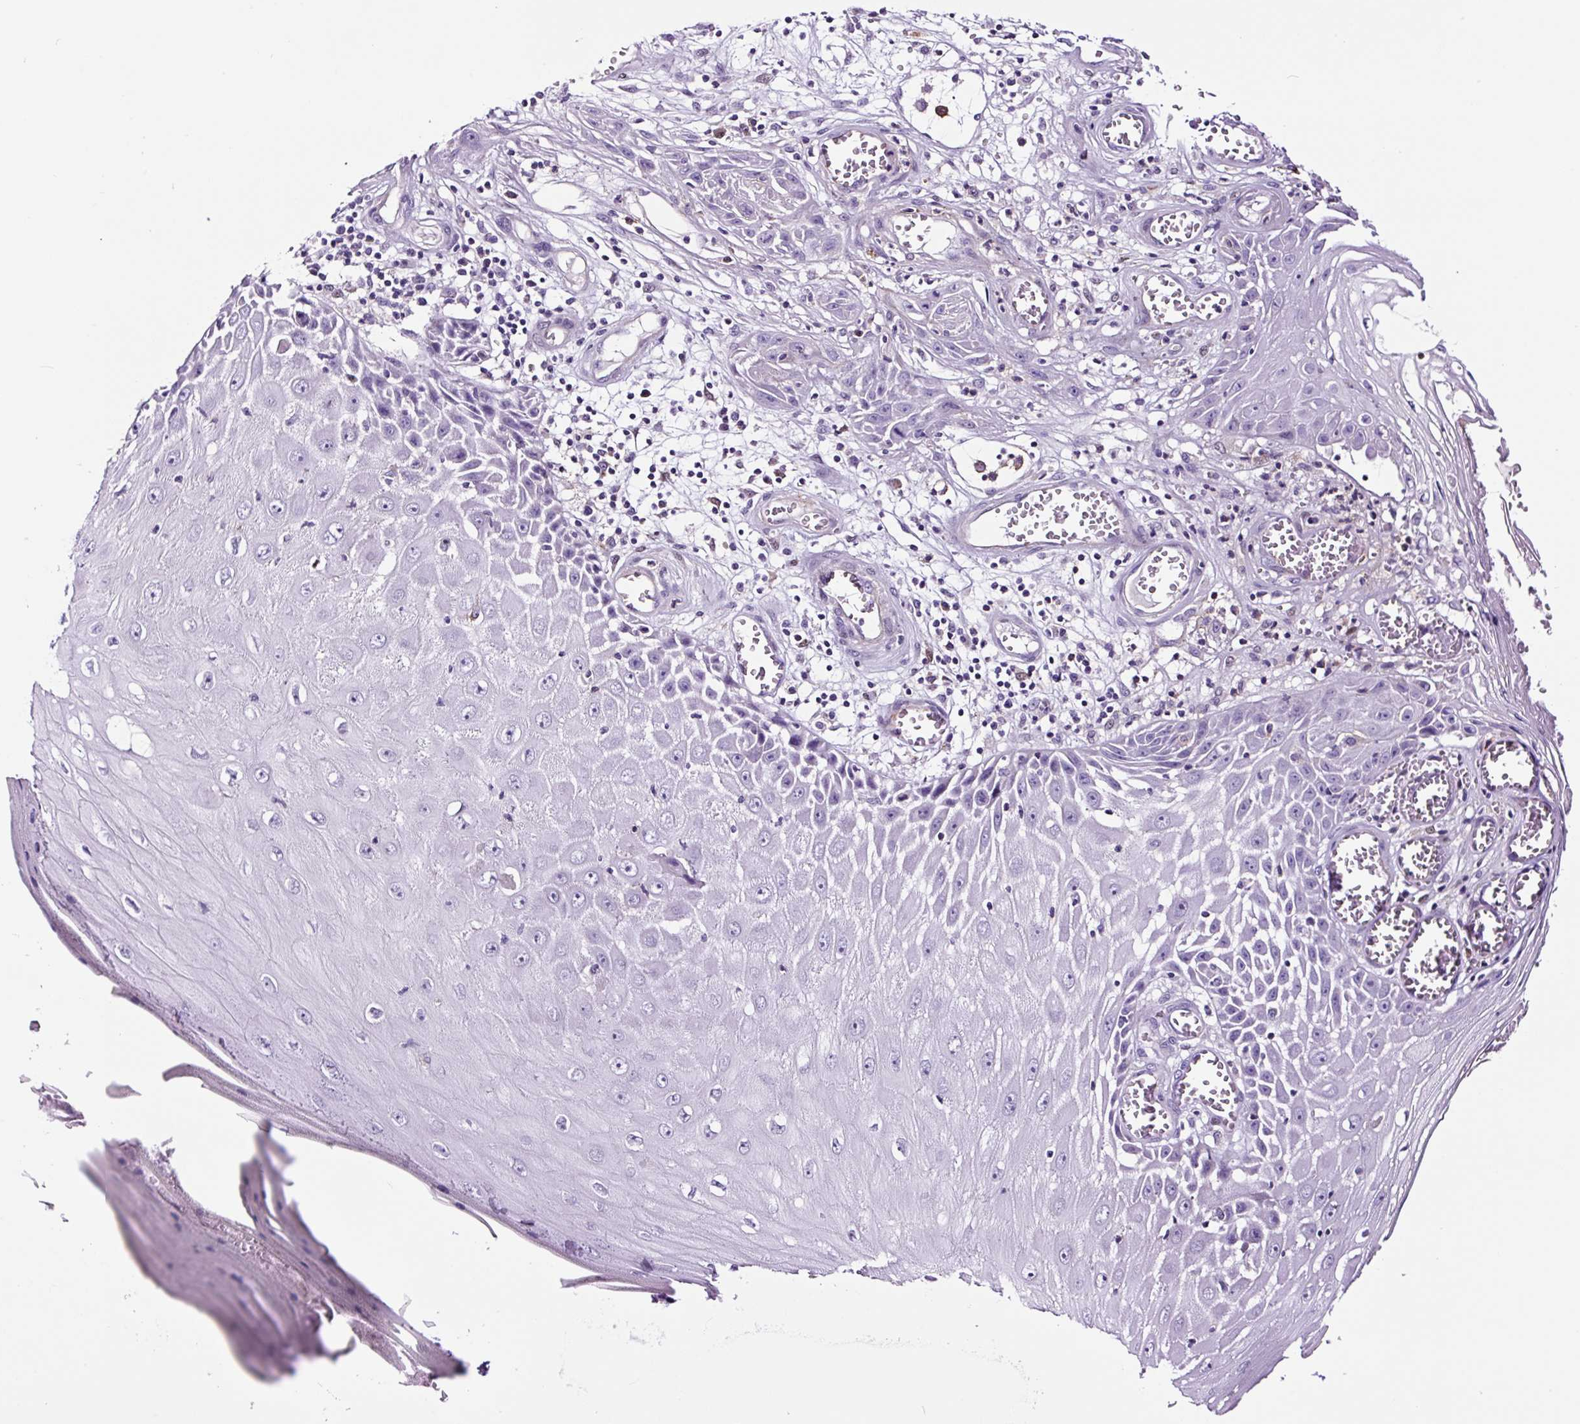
{"staining": {"intensity": "negative", "quantity": "none", "location": "none"}, "tissue": "skin cancer", "cell_type": "Tumor cells", "image_type": "cancer", "snomed": [{"axis": "morphology", "description": "Squamous cell carcinoma, NOS"}, {"axis": "topography", "description": "Skin"}], "caption": "Human squamous cell carcinoma (skin) stained for a protein using immunohistochemistry reveals no staining in tumor cells.", "gene": "TAFA3", "patient": {"sex": "female", "age": 73}}